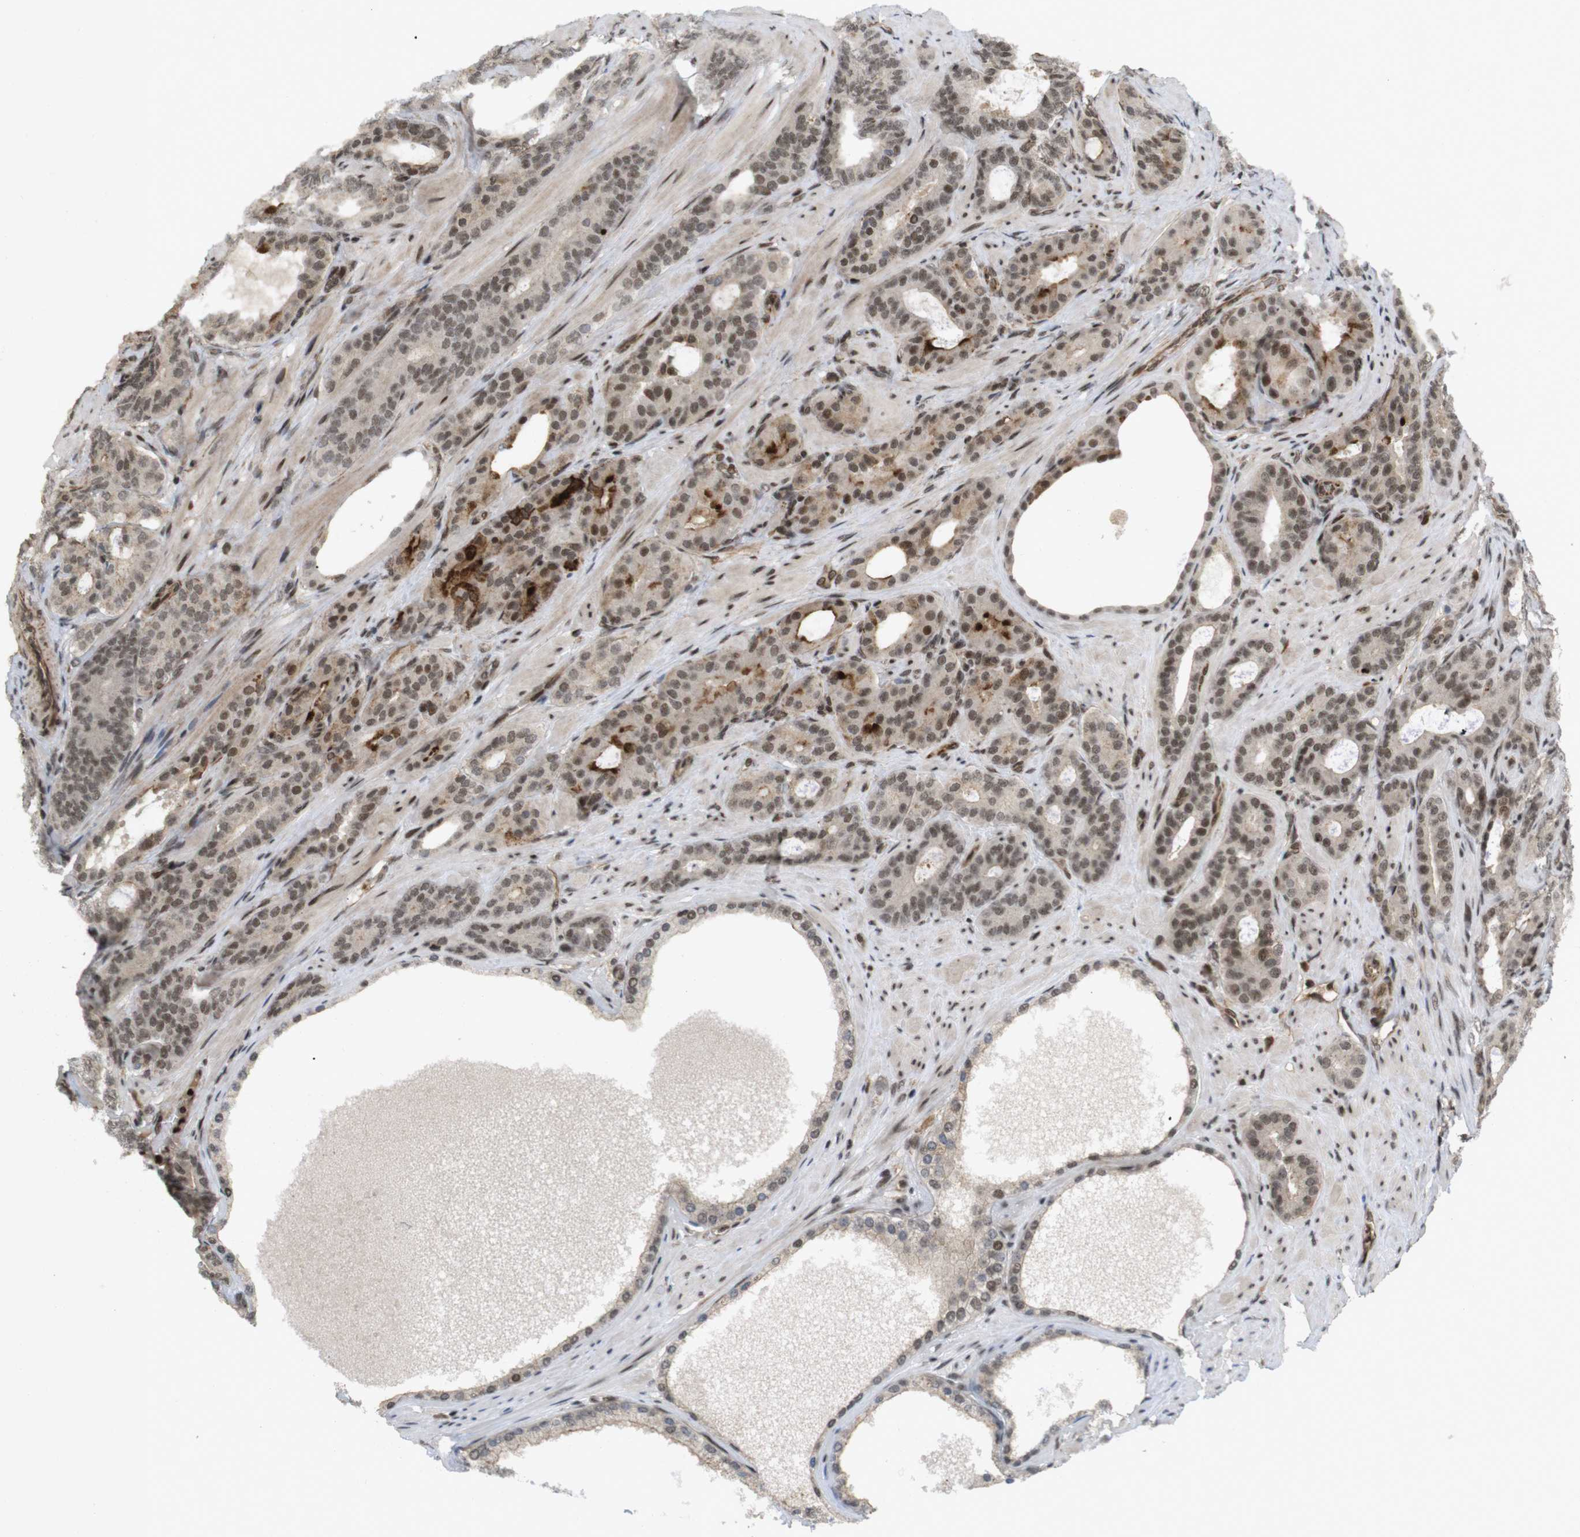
{"staining": {"intensity": "moderate", "quantity": ">75%", "location": "cytoplasmic/membranous,nuclear"}, "tissue": "prostate cancer", "cell_type": "Tumor cells", "image_type": "cancer", "snomed": [{"axis": "morphology", "description": "Adenocarcinoma, Low grade"}, {"axis": "topography", "description": "Prostate"}], "caption": "Protein positivity by immunohistochemistry shows moderate cytoplasmic/membranous and nuclear expression in about >75% of tumor cells in prostate low-grade adenocarcinoma. (brown staining indicates protein expression, while blue staining denotes nuclei).", "gene": "SP2", "patient": {"sex": "male", "age": 63}}